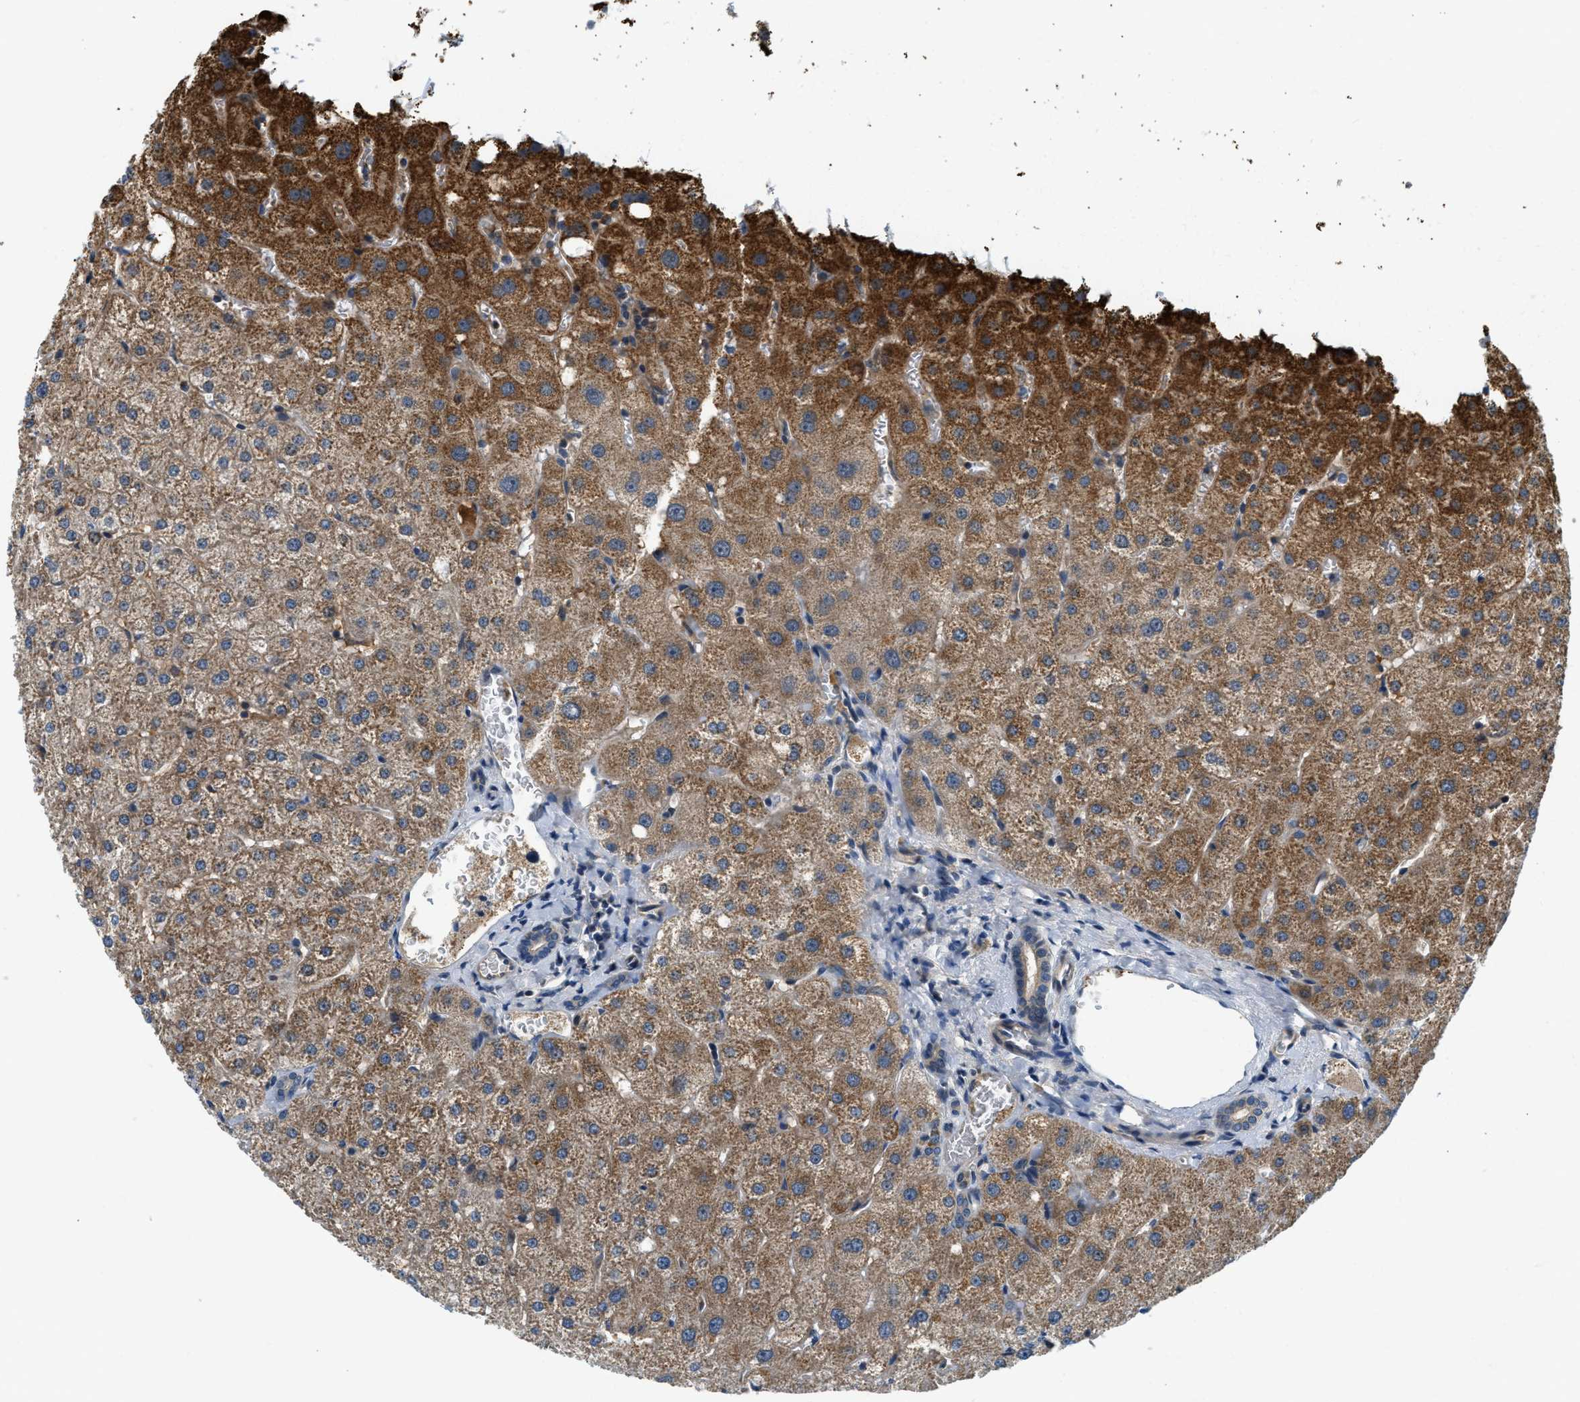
{"staining": {"intensity": "weak", "quantity": "25%-75%", "location": "cytoplasmic/membranous"}, "tissue": "liver", "cell_type": "Cholangiocytes", "image_type": "normal", "snomed": [{"axis": "morphology", "description": "Normal tissue, NOS"}, {"axis": "topography", "description": "Liver"}], "caption": "A low amount of weak cytoplasmic/membranous staining is identified in approximately 25%-75% of cholangiocytes in unremarkable liver. (Brightfield microscopy of DAB IHC at high magnification).", "gene": "KCNK1", "patient": {"sex": "male", "age": 73}}